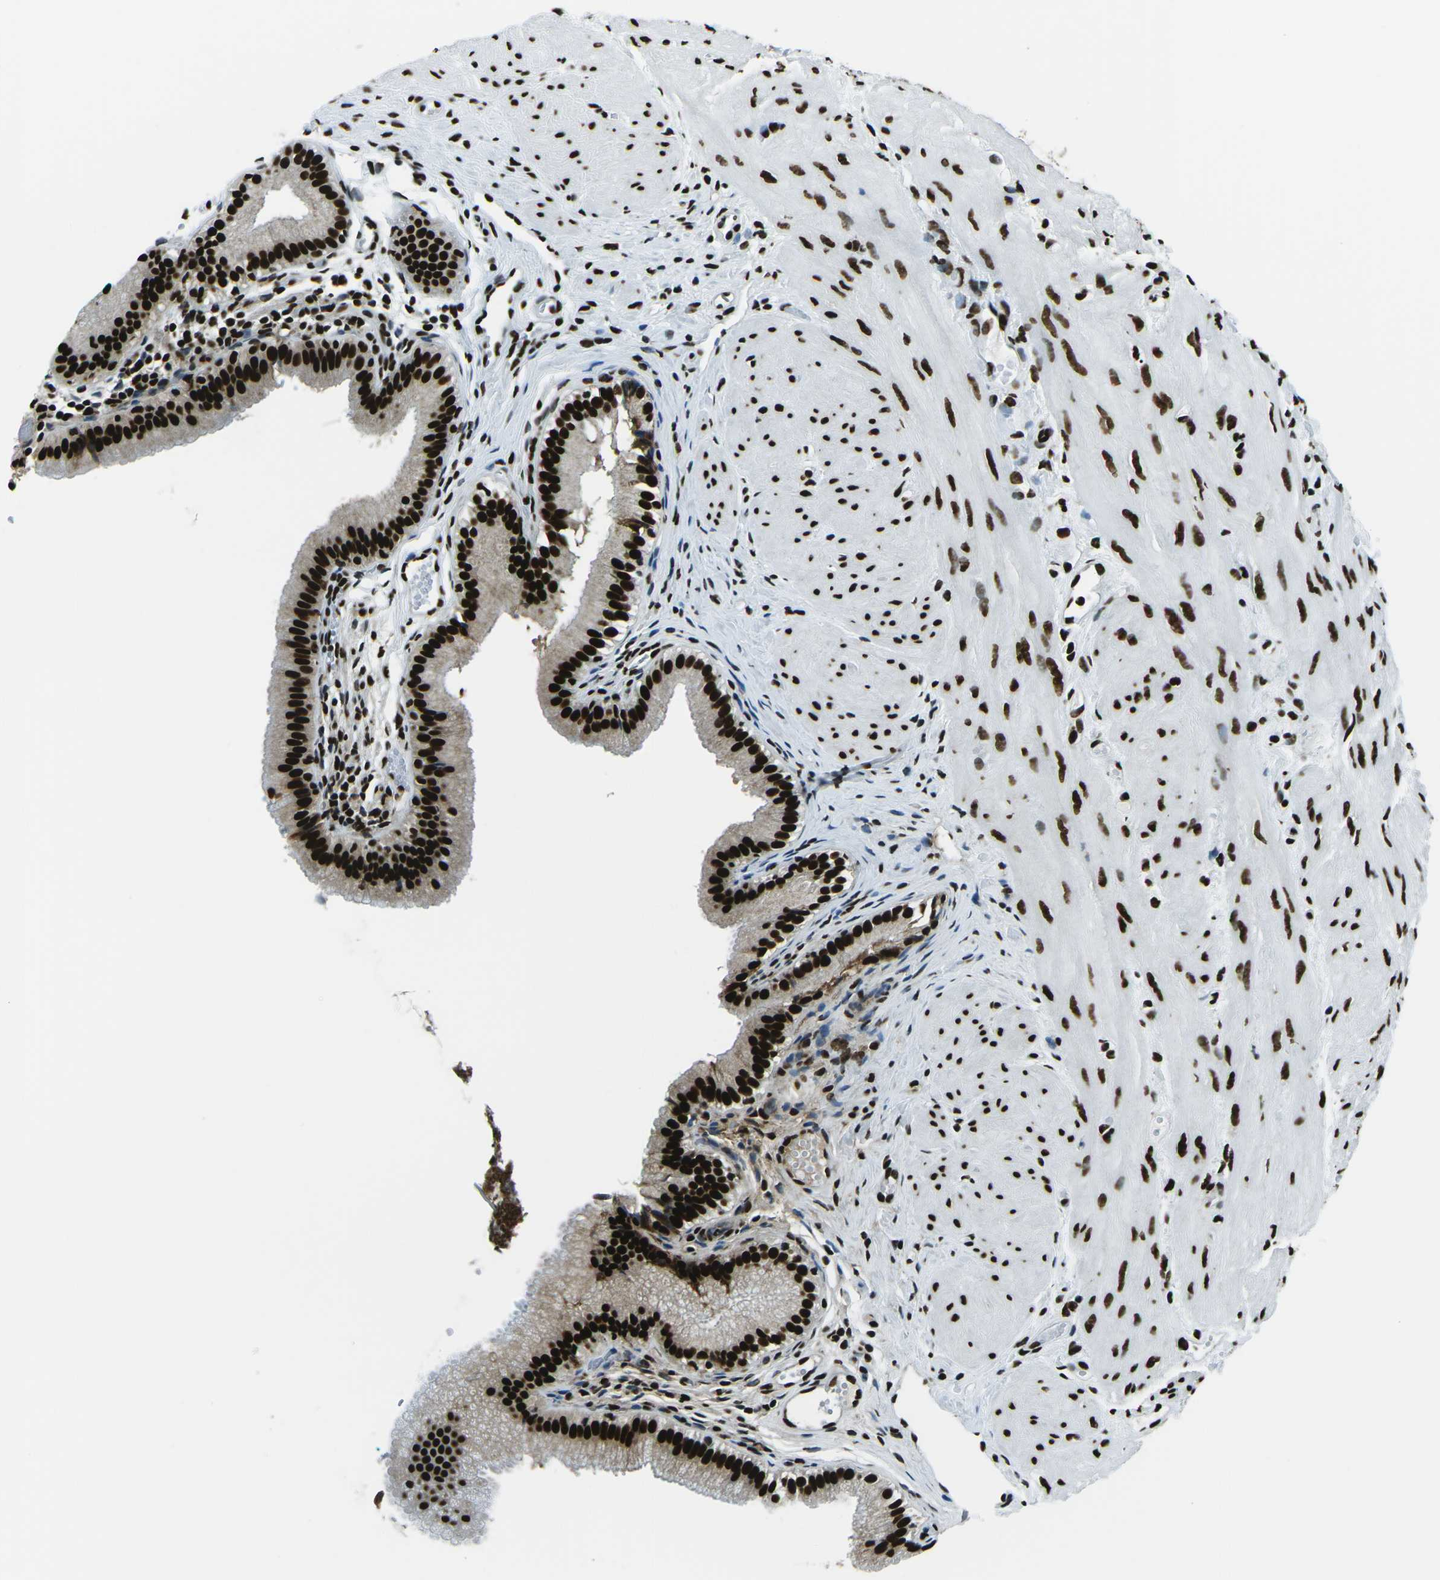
{"staining": {"intensity": "strong", "quantity": ">75%", "location": "nuclear"}, "tissue": "gallbladder", "cell_type": "Glandular cells", "image_type": "normal", "snomed": [{"axis": "morphology", "description": "Normal tissue, NOS"}, {"axis": "topography", "description": "Gallbladder"}], "caption": "Brown immunohistochemical staining in normal human gallbladder displays strong nuclear positivity in about >75% of glandular cells.", "gene": "HNRNPL", "patient": {"sex": "female", "age": 26}}